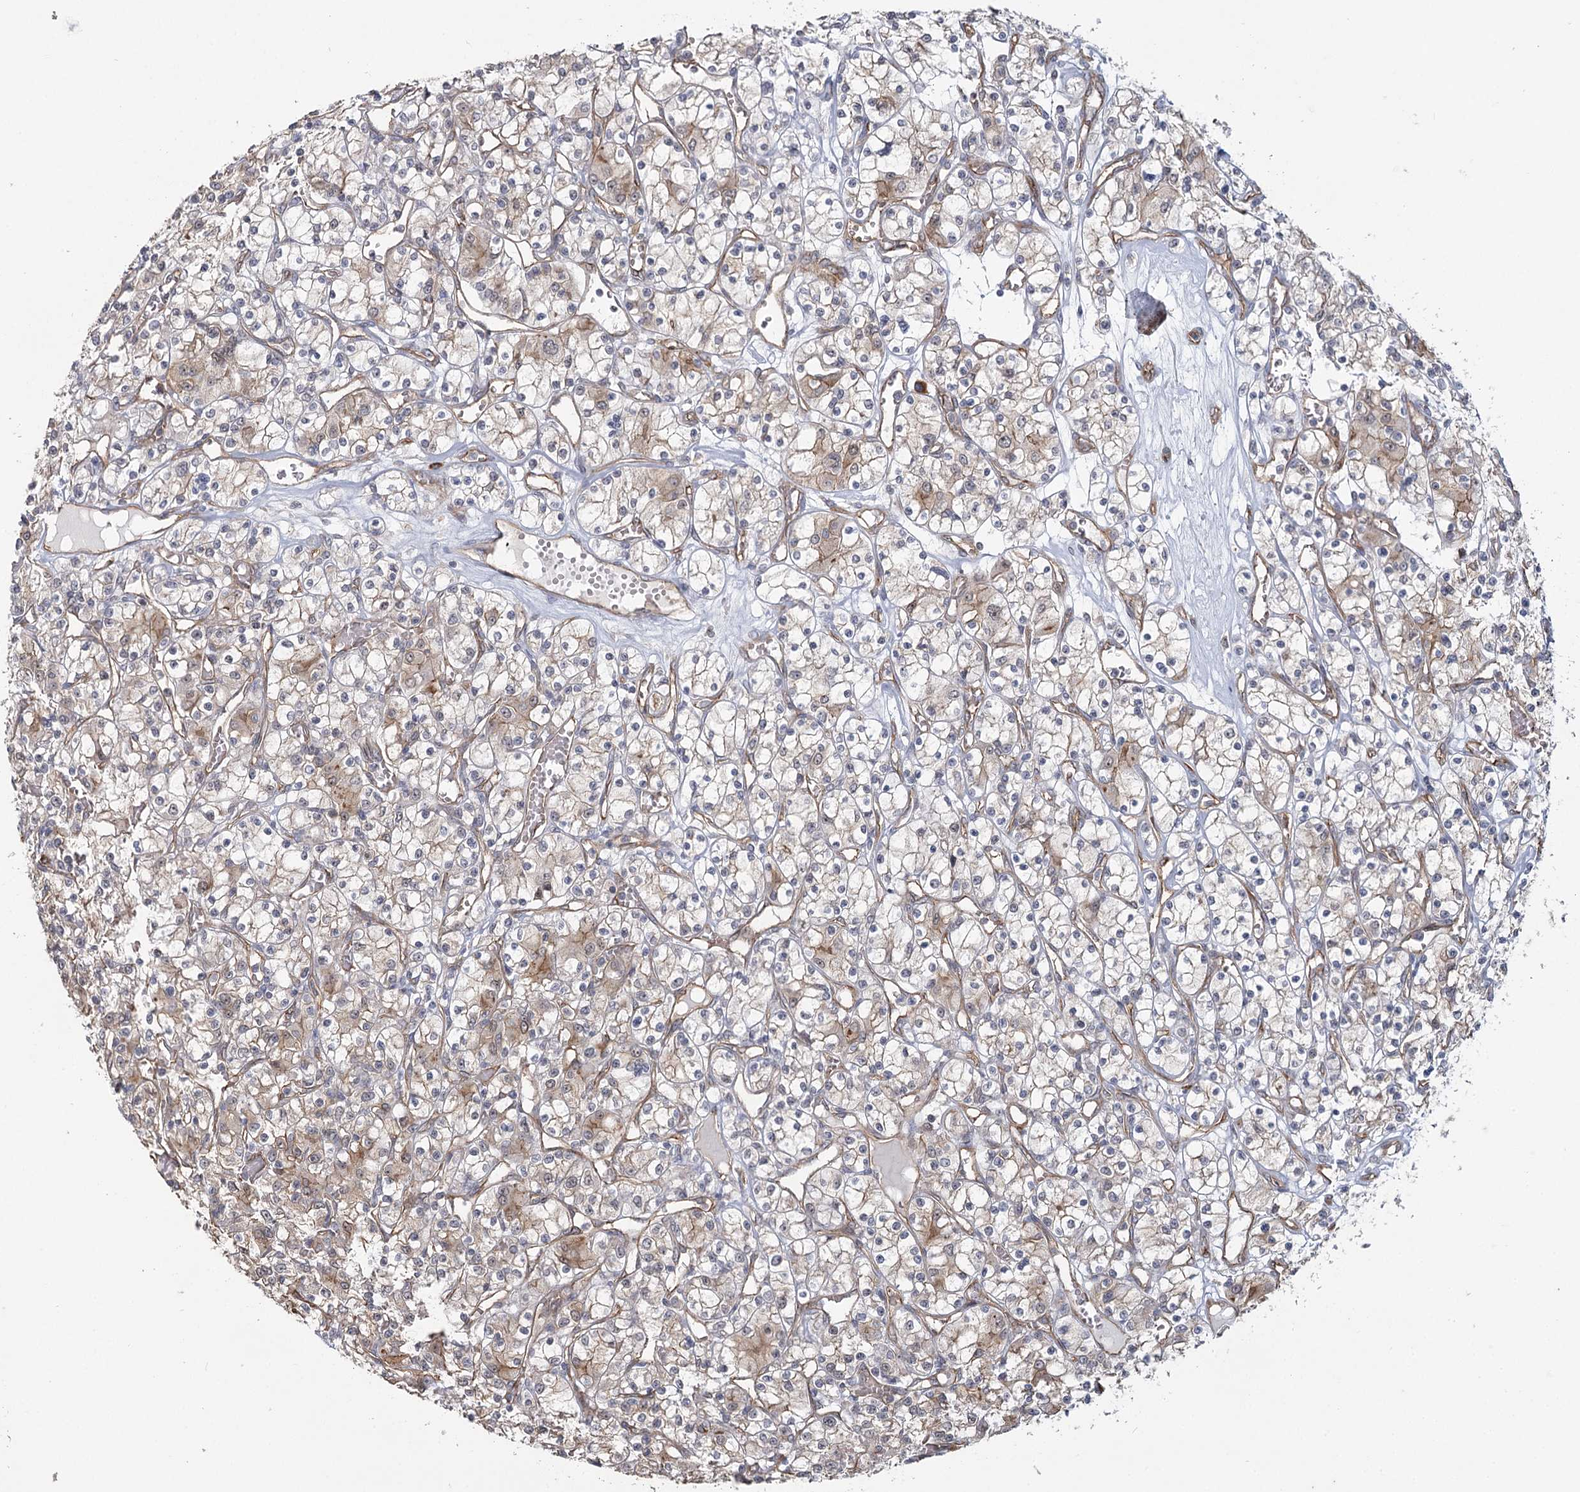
{"staining": {"intensity": "weak", "quantity": "<25%", "location": "cytoplasmic/membranous"}, "tissue": "renal cancer", "cell_type": "Tumor cells", "image_type": "cancer", "snomed": [{"axis": "morphology", "description": "Adenocarcinoma, NOS"}, {"axis": "topography", "description": "Kidney"}], "caption": "There is no significant positivity in tumor cells of renal cancer.", "gene": "RPP14", "patient": {"sex": "female", "age": 59}}